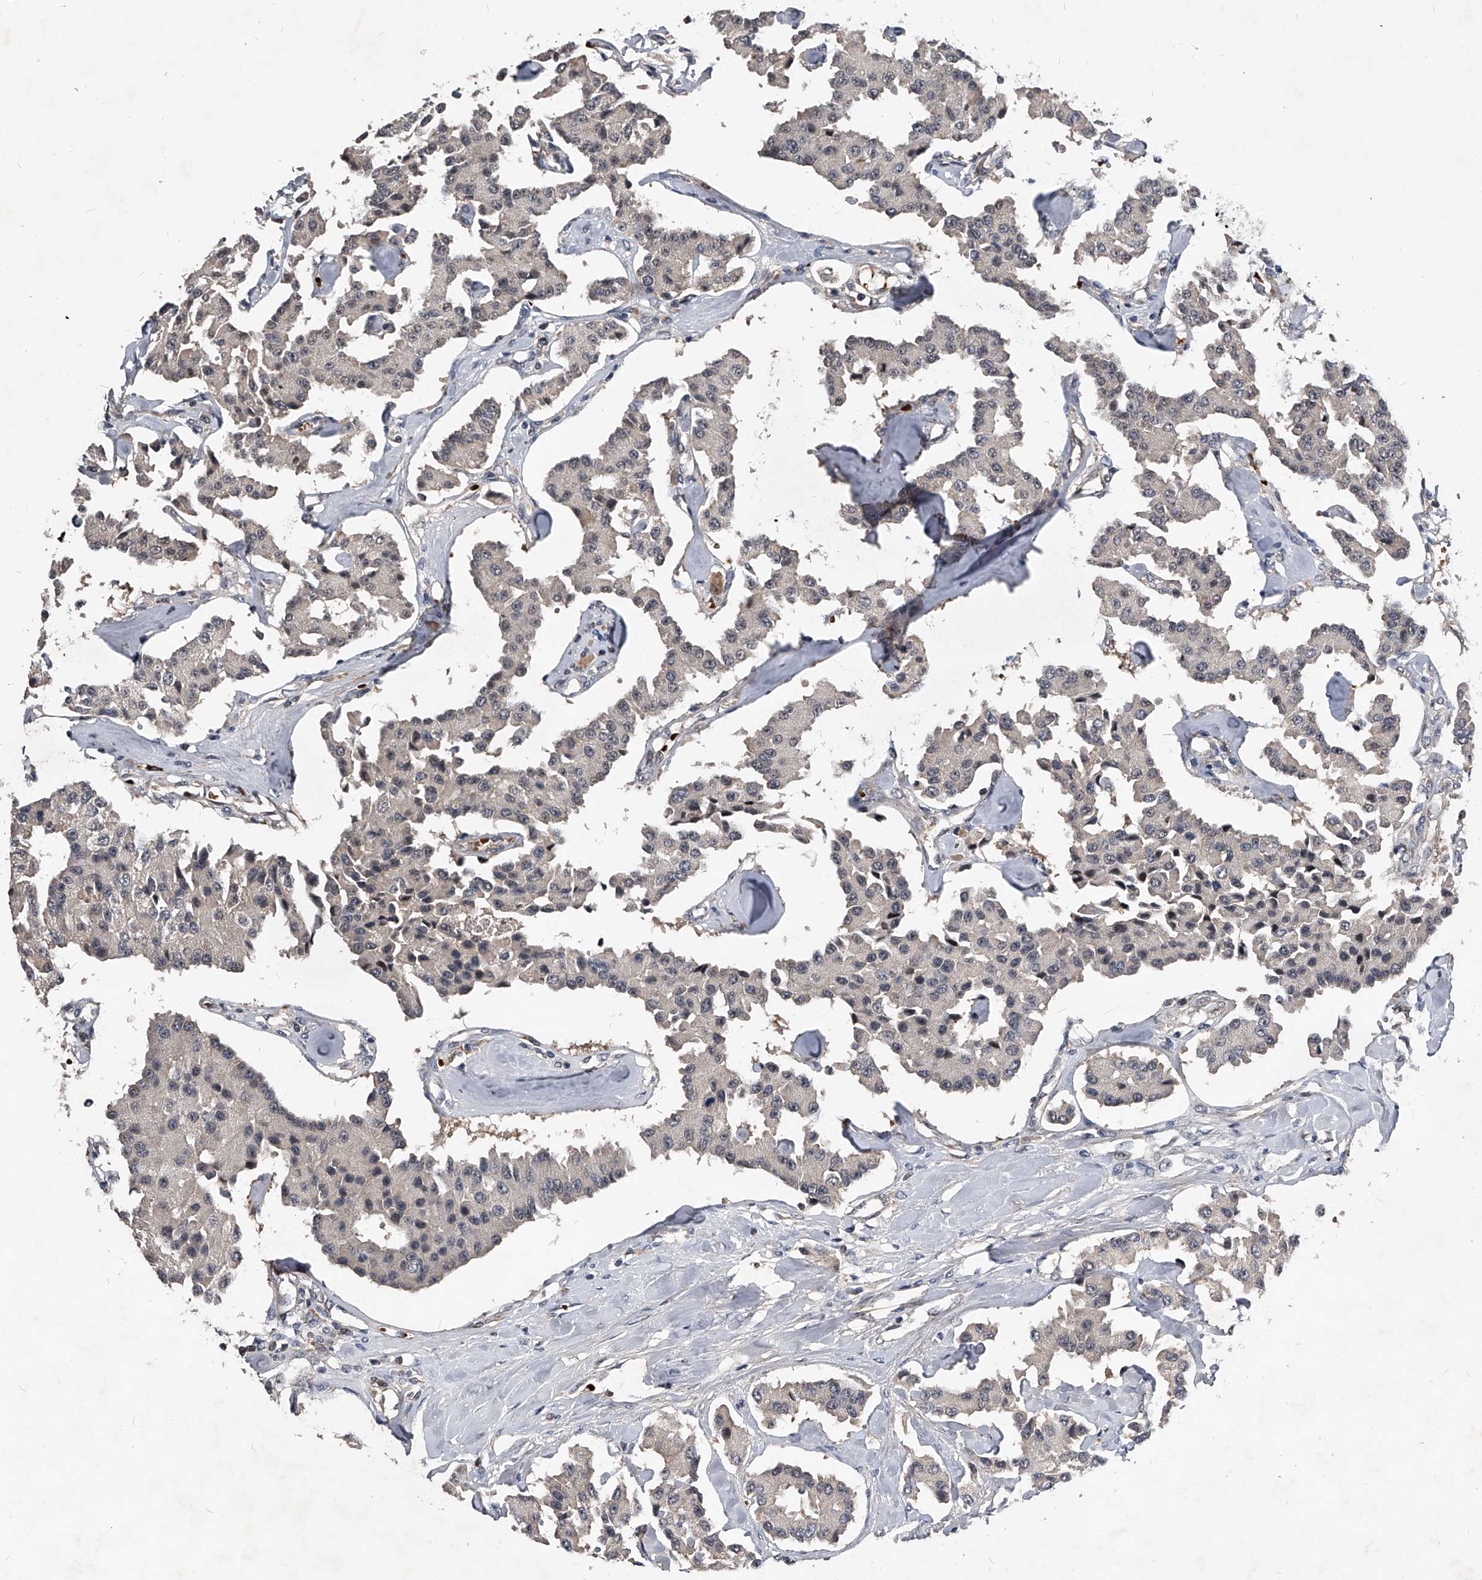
{"staining": {"intensity": "negative", "quantity": "none", "location": "none"}, "tissue": "carcinoid", "cell_type": "Tumor cells", "image_type": "cancer", "snomed": [{"axis": "morphology", "description": "Carcinoid, malignant, NOS"}, {"axis": "topography", "description": "Pancreas"}], "caption": "This image is of carcinoid stained with IHC to label a protein in brown with the nuclei are counter-stained blue. There is no positivity in tumor cells.", "gene": "ZNF30", "patient": {"sex": "male", "age": 41}}